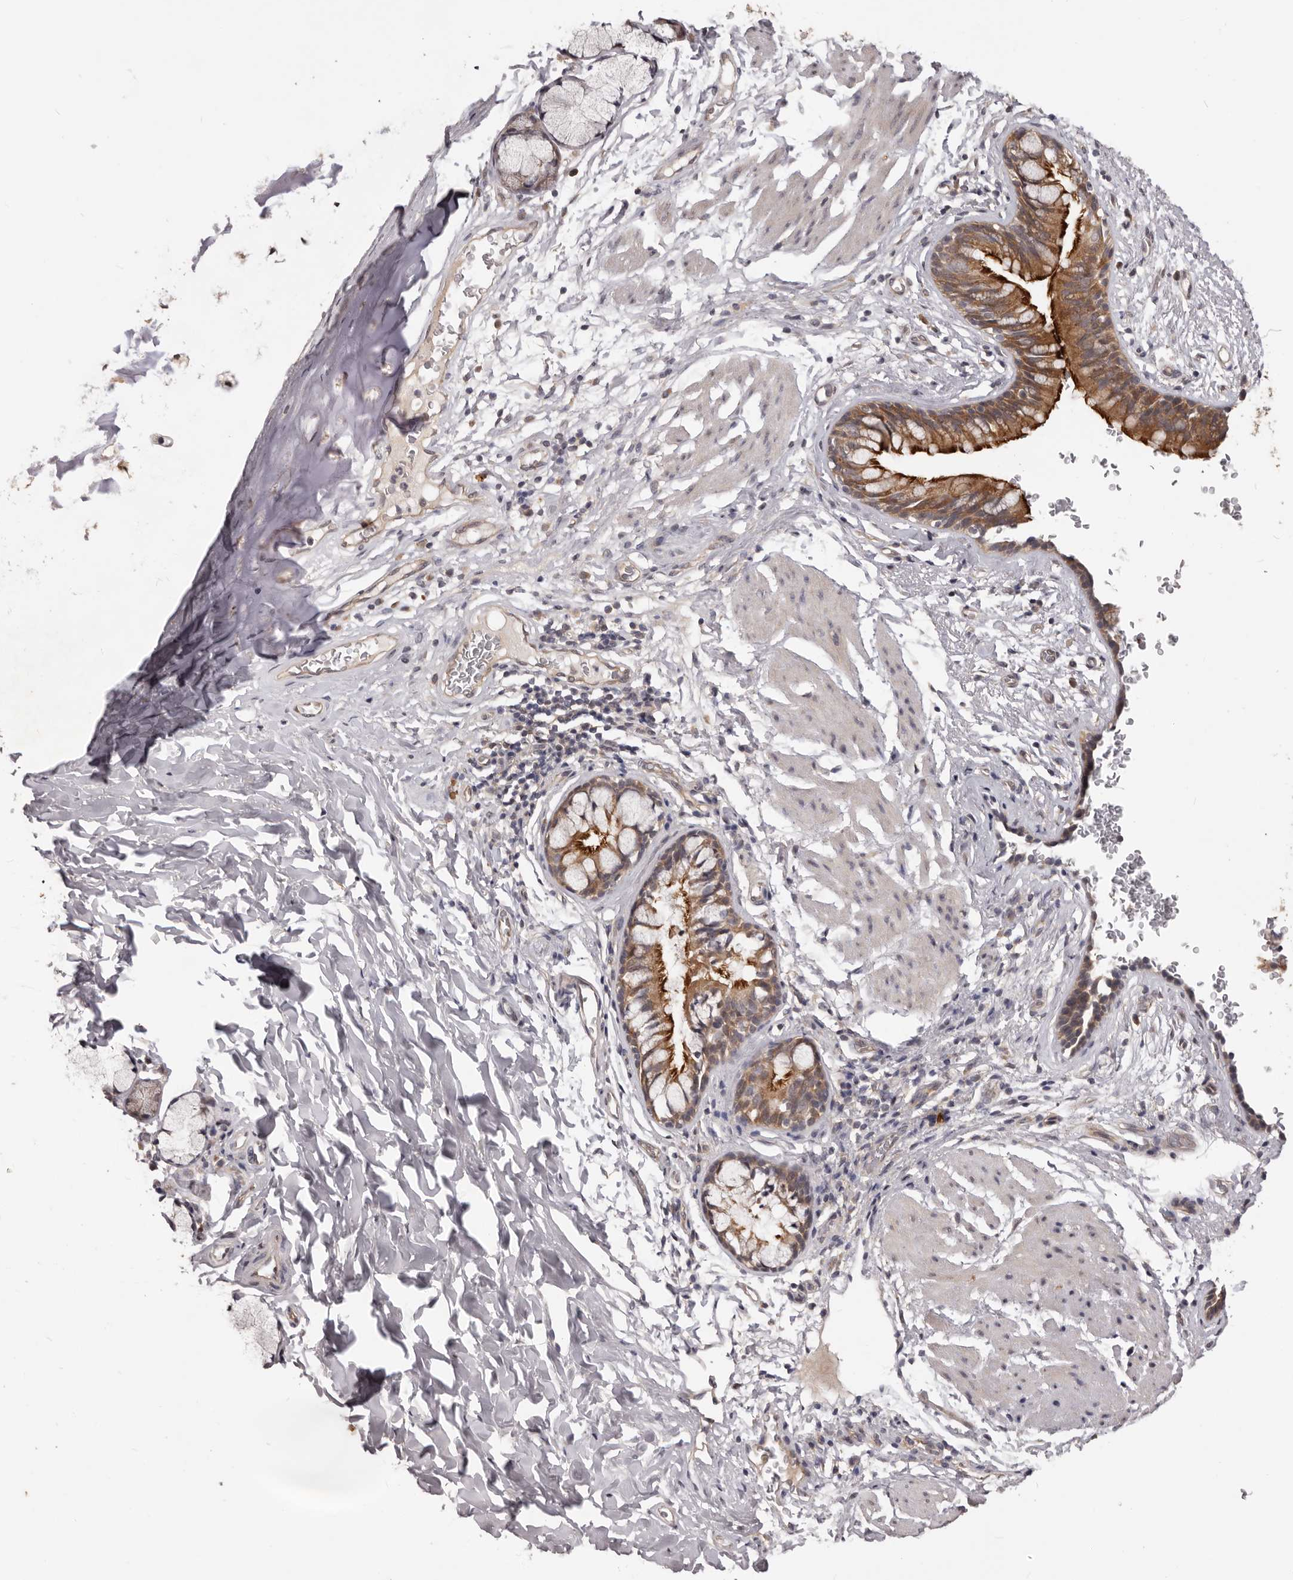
{"staining": {"intensity": "strong", "quantity": "25%-75%", "location": "cytoplasmic/membranous"}, "tissue": "bronchus", "cell_type": "Respiratory epithelial cells", "image_type": "normal", "snomed": [{"axis": "morphology", "description": "Normal tissue, NOS"}, {"axis": "topography", "description": "Cartilage tissue"}, {"axis": "topography", "description": "Bronchus"}], "caption": "Normal bronchus reveals strong cytoplasmic/membranous positivity in about 25%-75% of respiratory epithelial cells.", "gene": "MTO1", "patient": {"sex": "female", "age": 36}}